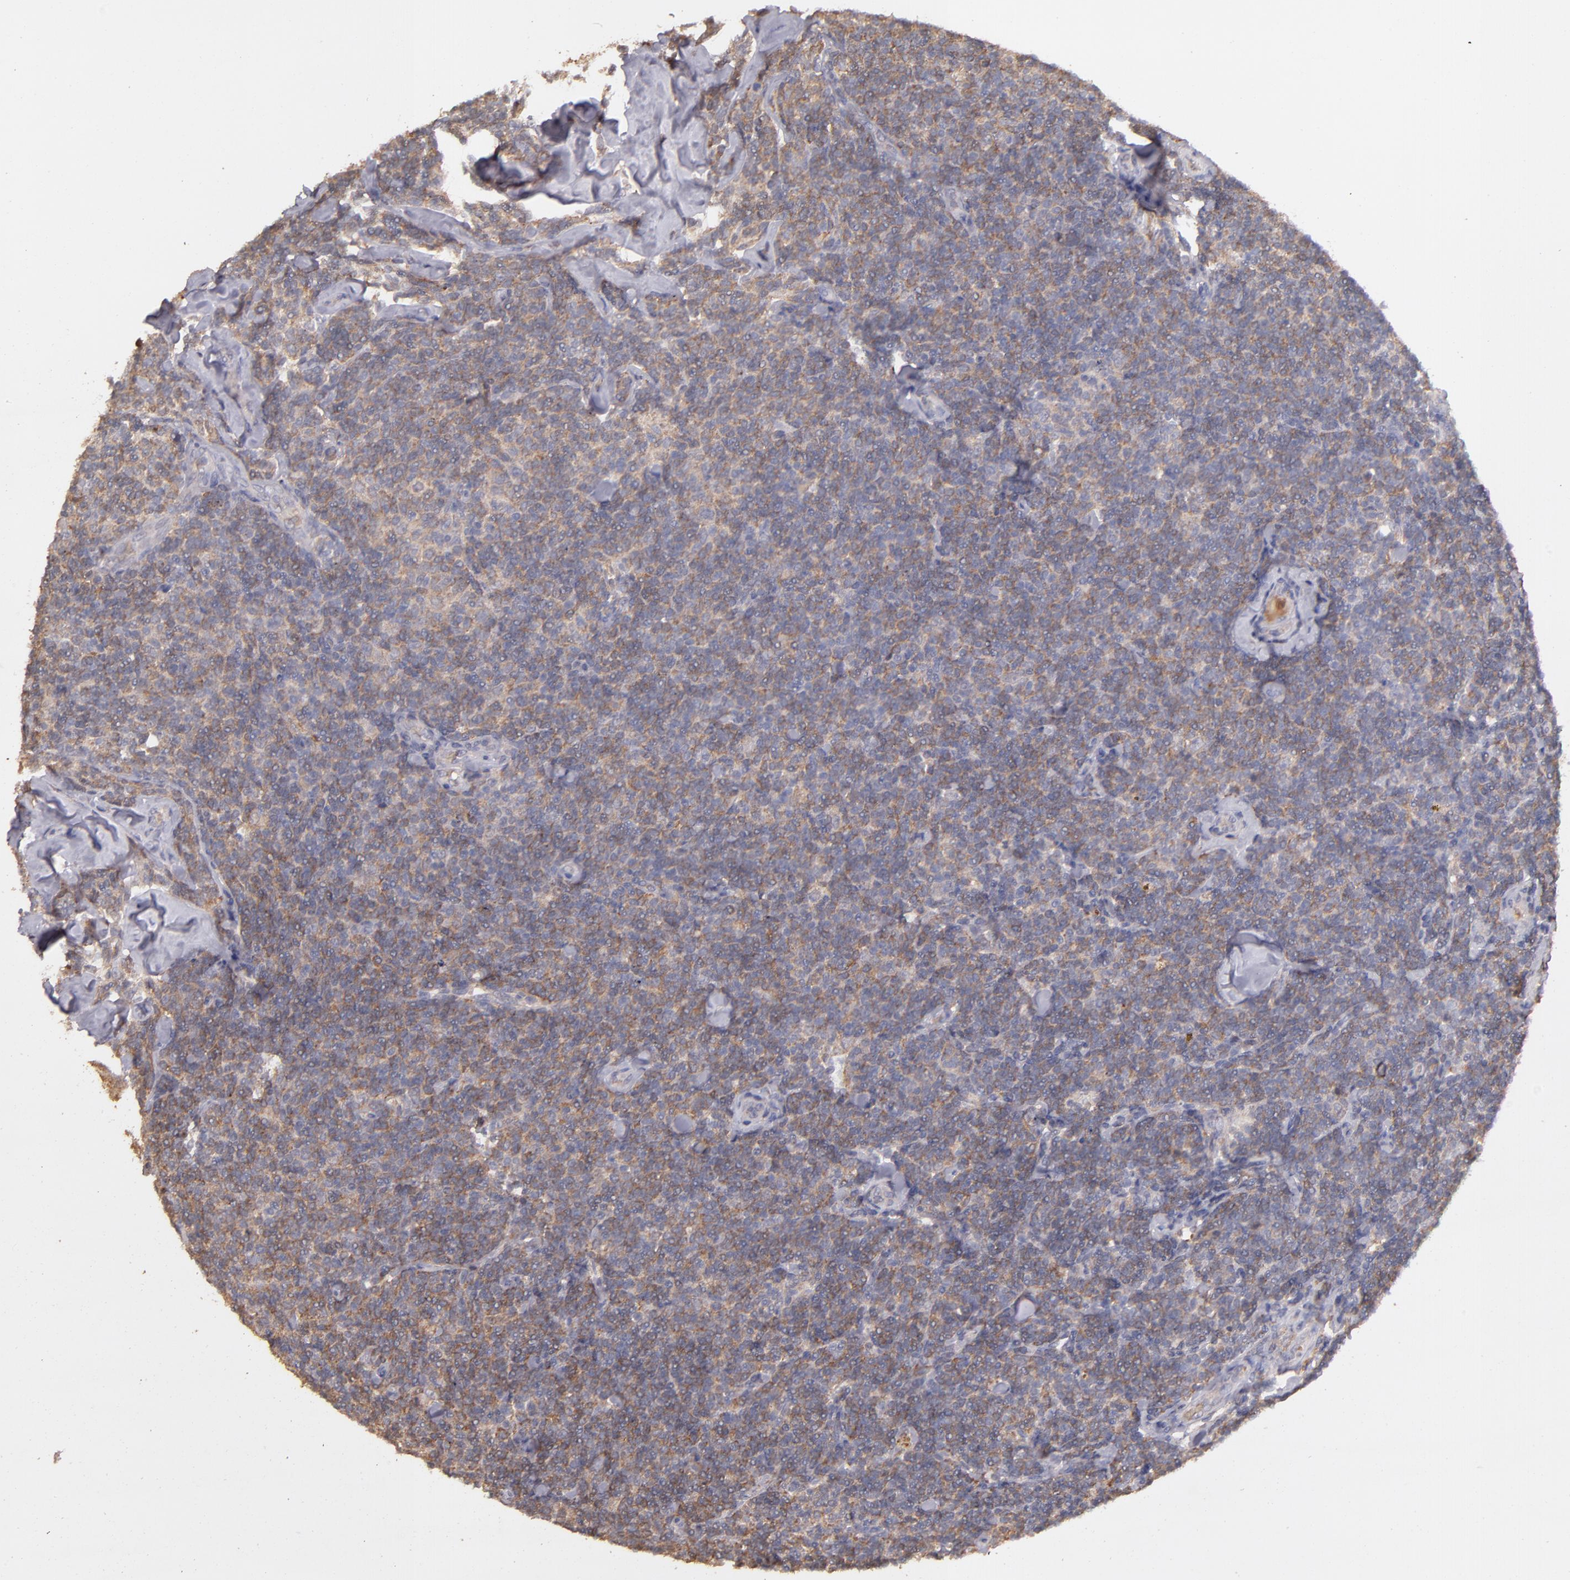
{"staining": {"intensity": "moderate", "quantity": "25%-75%", "location": "cytoplasmic/membranous"}, "tissue": "lymphoma", "cell_type": "Tumor cells", "image_type": "cancer", "snomed": [{"axis": "morphology", "description": "Malignant lymphoma, non-Hodgkin's type, Low grade"}, {"axis": "topography", "description": "Lymph node"}], "caption": "Human lymphoma stained with a brown dye displays moderate cytoplasmic/membranous positive positivity in about 25%-75% of tumor cells.", "gene": "SERPINC1", "patient": {"sex": "female", "age": 56}}